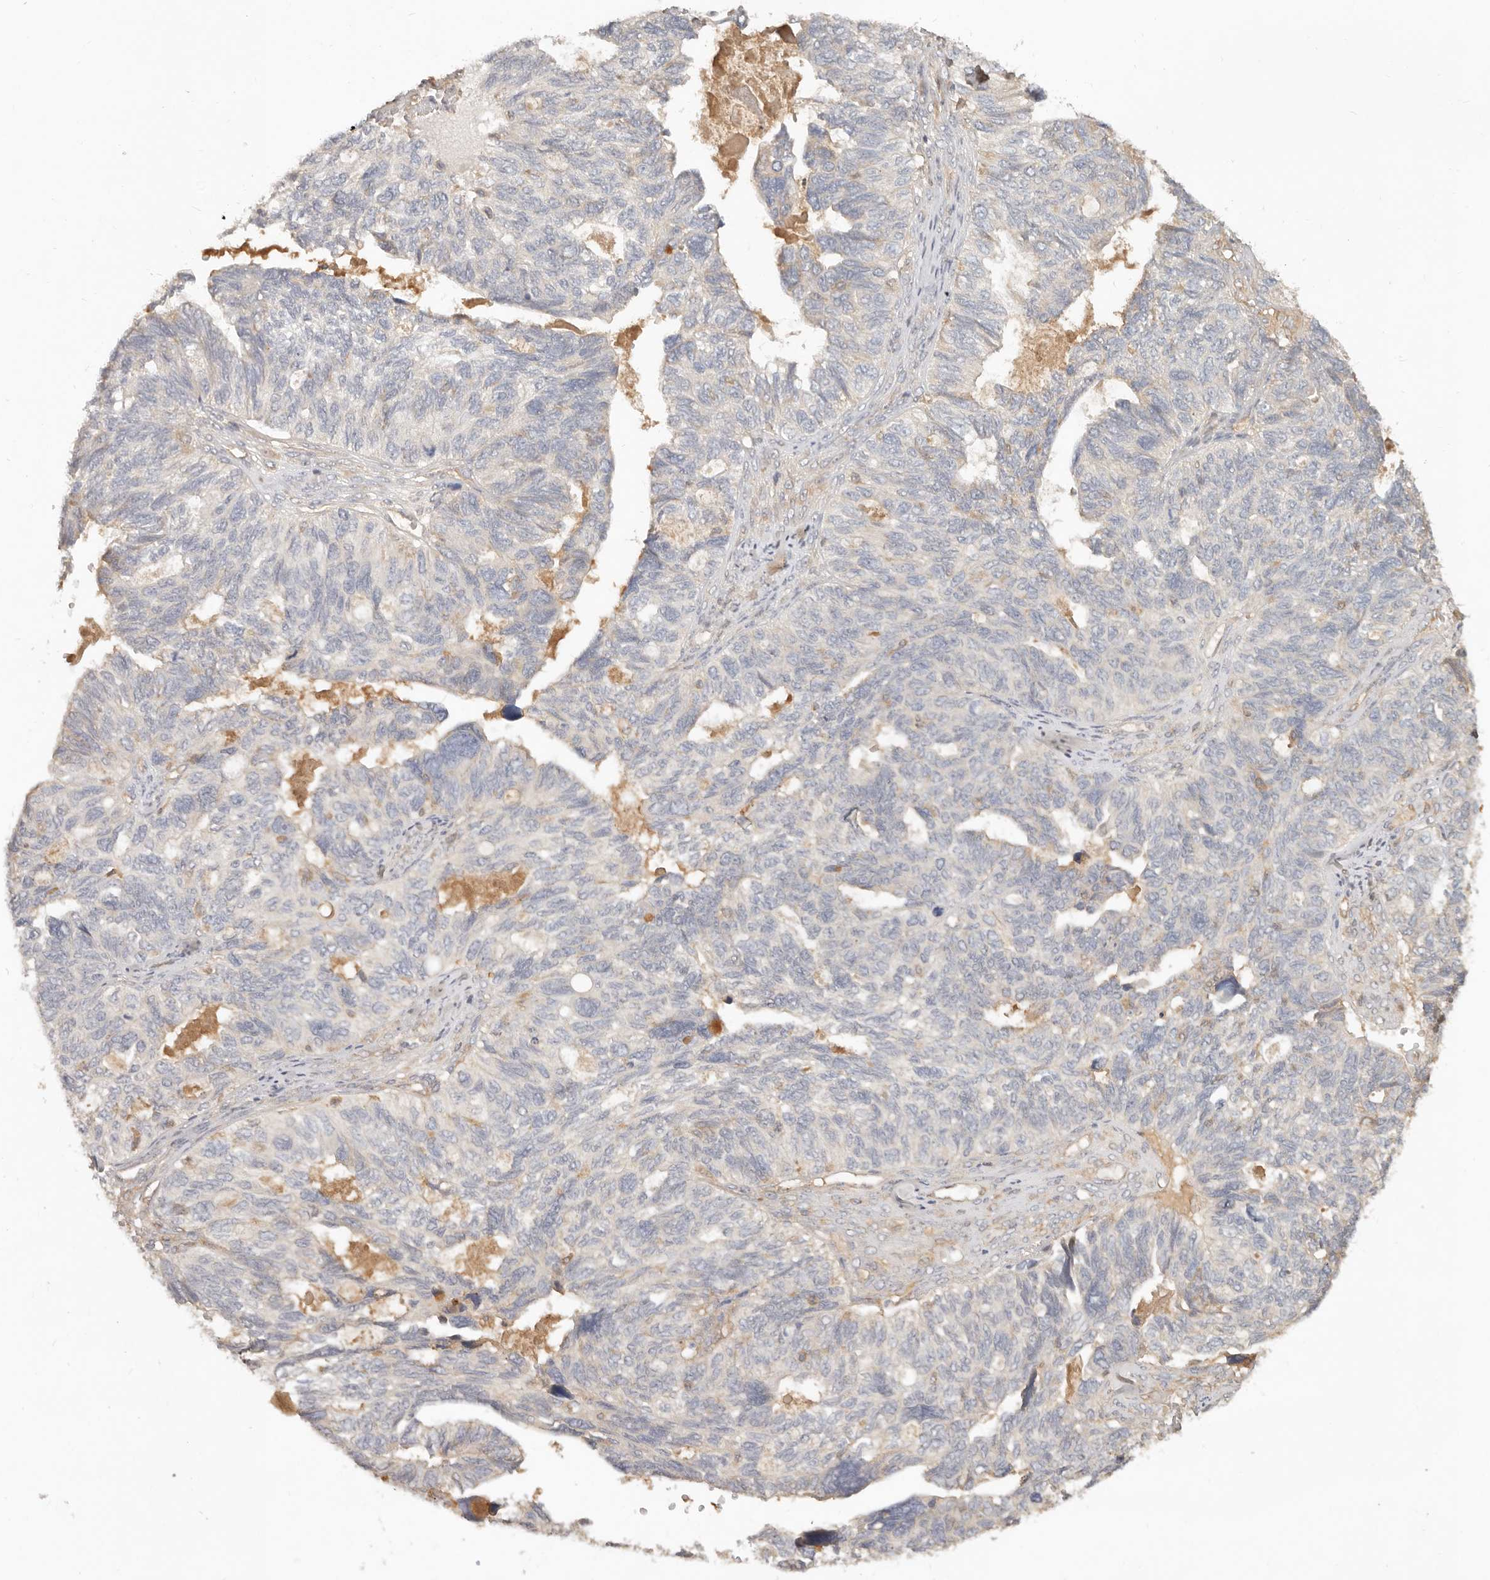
{"staining": {"intensity": "negative", "quantity": "none", "location": "none"}, "tissue": "ovarian cancer", "cell_type": "Tumor cells", "image_type": "cancer", "snomed": [{"axis": "morphology", "description": "Cystadenocarcinoma, serous, NOS"}, {"axis": "topography", "description": "Ovary"}], "caption": "High power microscopy photomicrograph of an IHC image of ovarian serous cystadenocarcinoma, revealing no significant expression in tumor cells.", "gene": "NECAP2", "patient": {"sex": "female", "age": 79}}